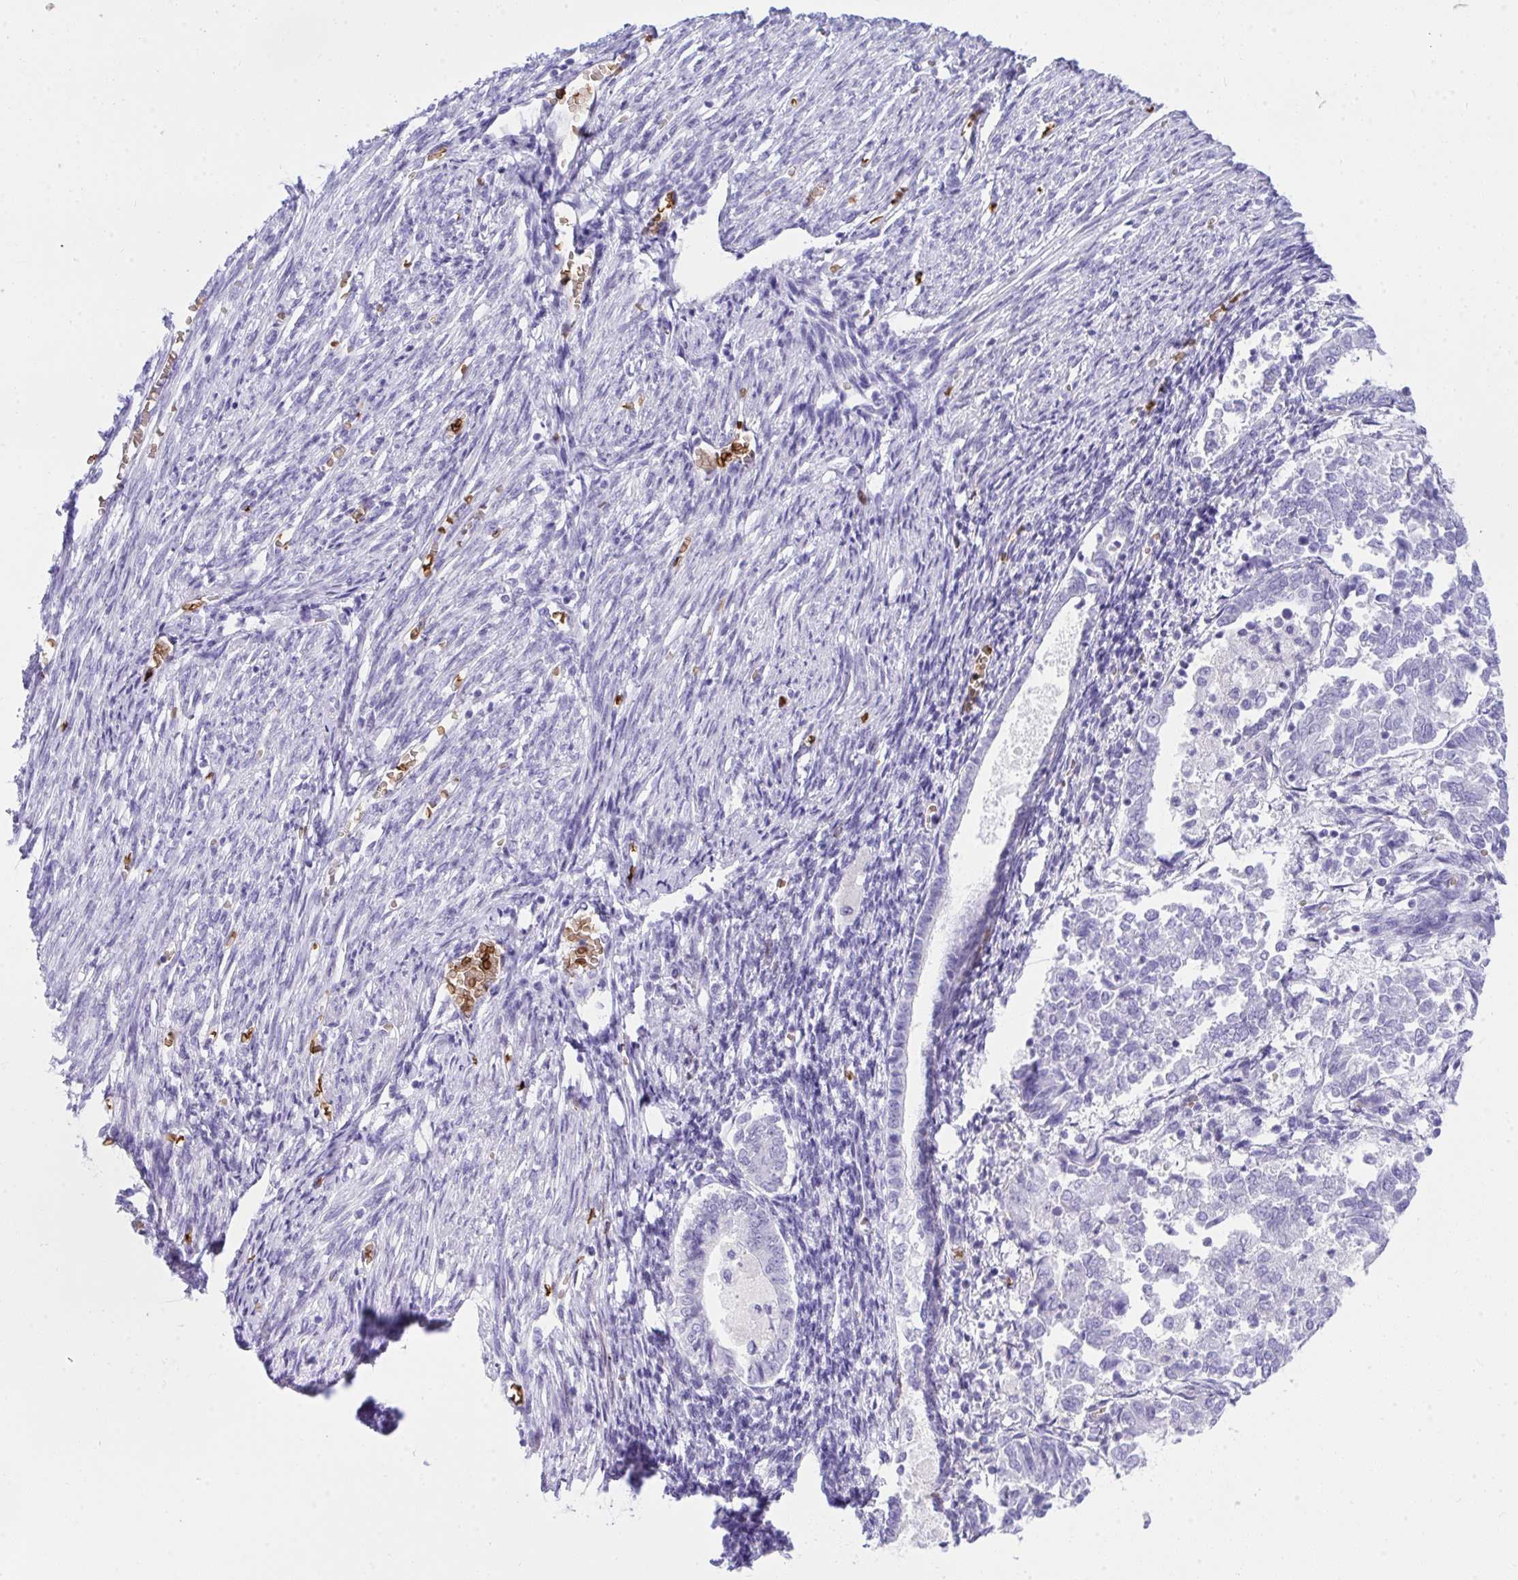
{"staining": {"intensity": "negative", "quantity": "none", "location": "none"}, "tissue": "endometrial cancer", "cell_type": "Tumor cells", "image_type": "cancer", "snomed": [{"axis": "morphology", "description": "Adenocarcinoma, NOS"}, {"axis": "topography", "description": "Endometrium"}], "caption": "Immunohistochemistry of endometrial cancer demonstrates no staining in tumor cells. (DAB IHC visualized using brightfield microscopy, high magnification).", "gene": "ANK1", "patient": {"sex": "female", "age": 65}}